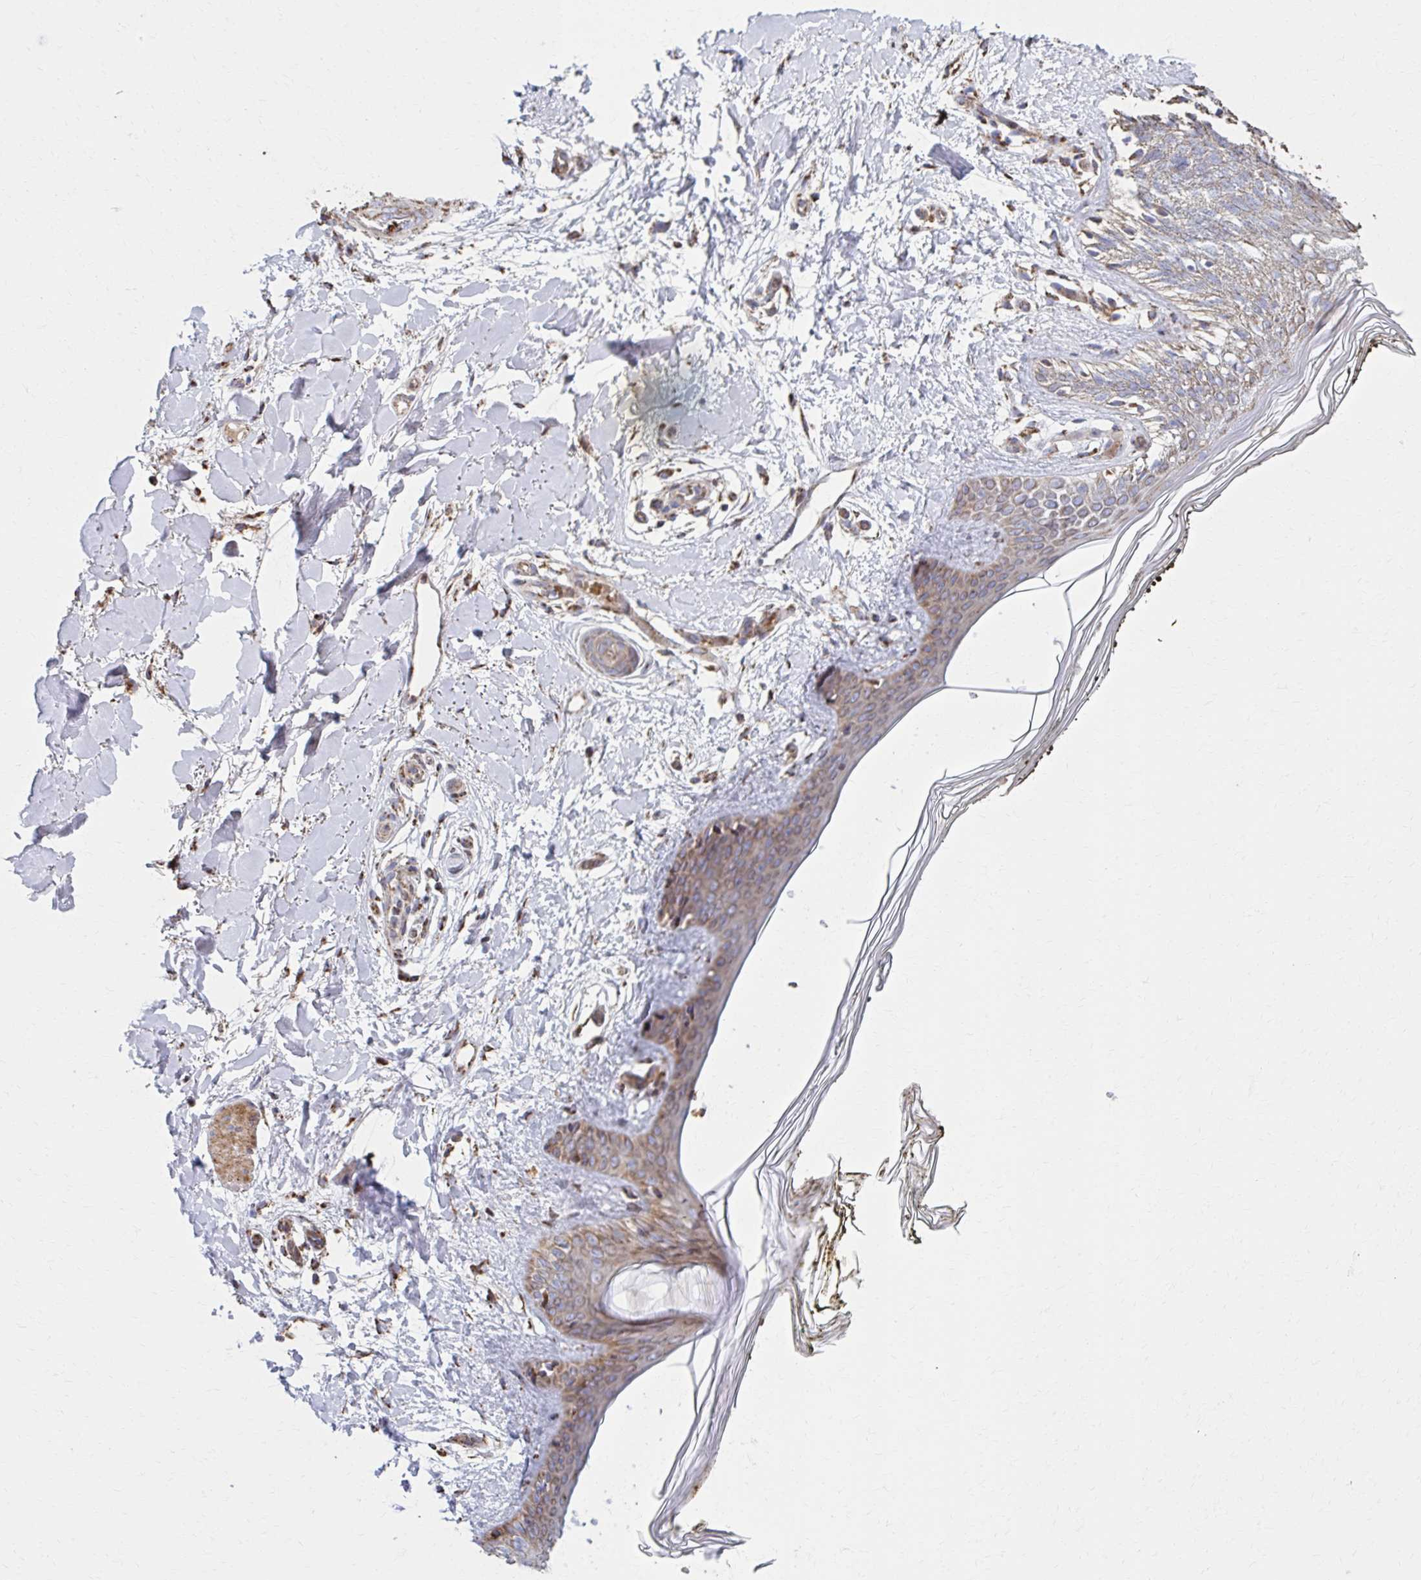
{"staining": {"intensity": "moderate", "quantity": ">75%", "location": "cytoplasmic/membranous"}, "tissue": "skin", "cell_type": "Fibroblasts", "image_type": "normal", "snomed": [{"axis": "morphology", "description": "Normal tissue, NOS"}, {"axis": "topography", "description": "Skin"}], "caption": "High-power microscopy captured an immunohistochemistry (IHC) image of normal skin, revealing moderate cytoplasmic/membranous staining in approximately >75% of fibroblasts.", "gene": "SAT1", "patient": {"sex": "female", "age": 34}}